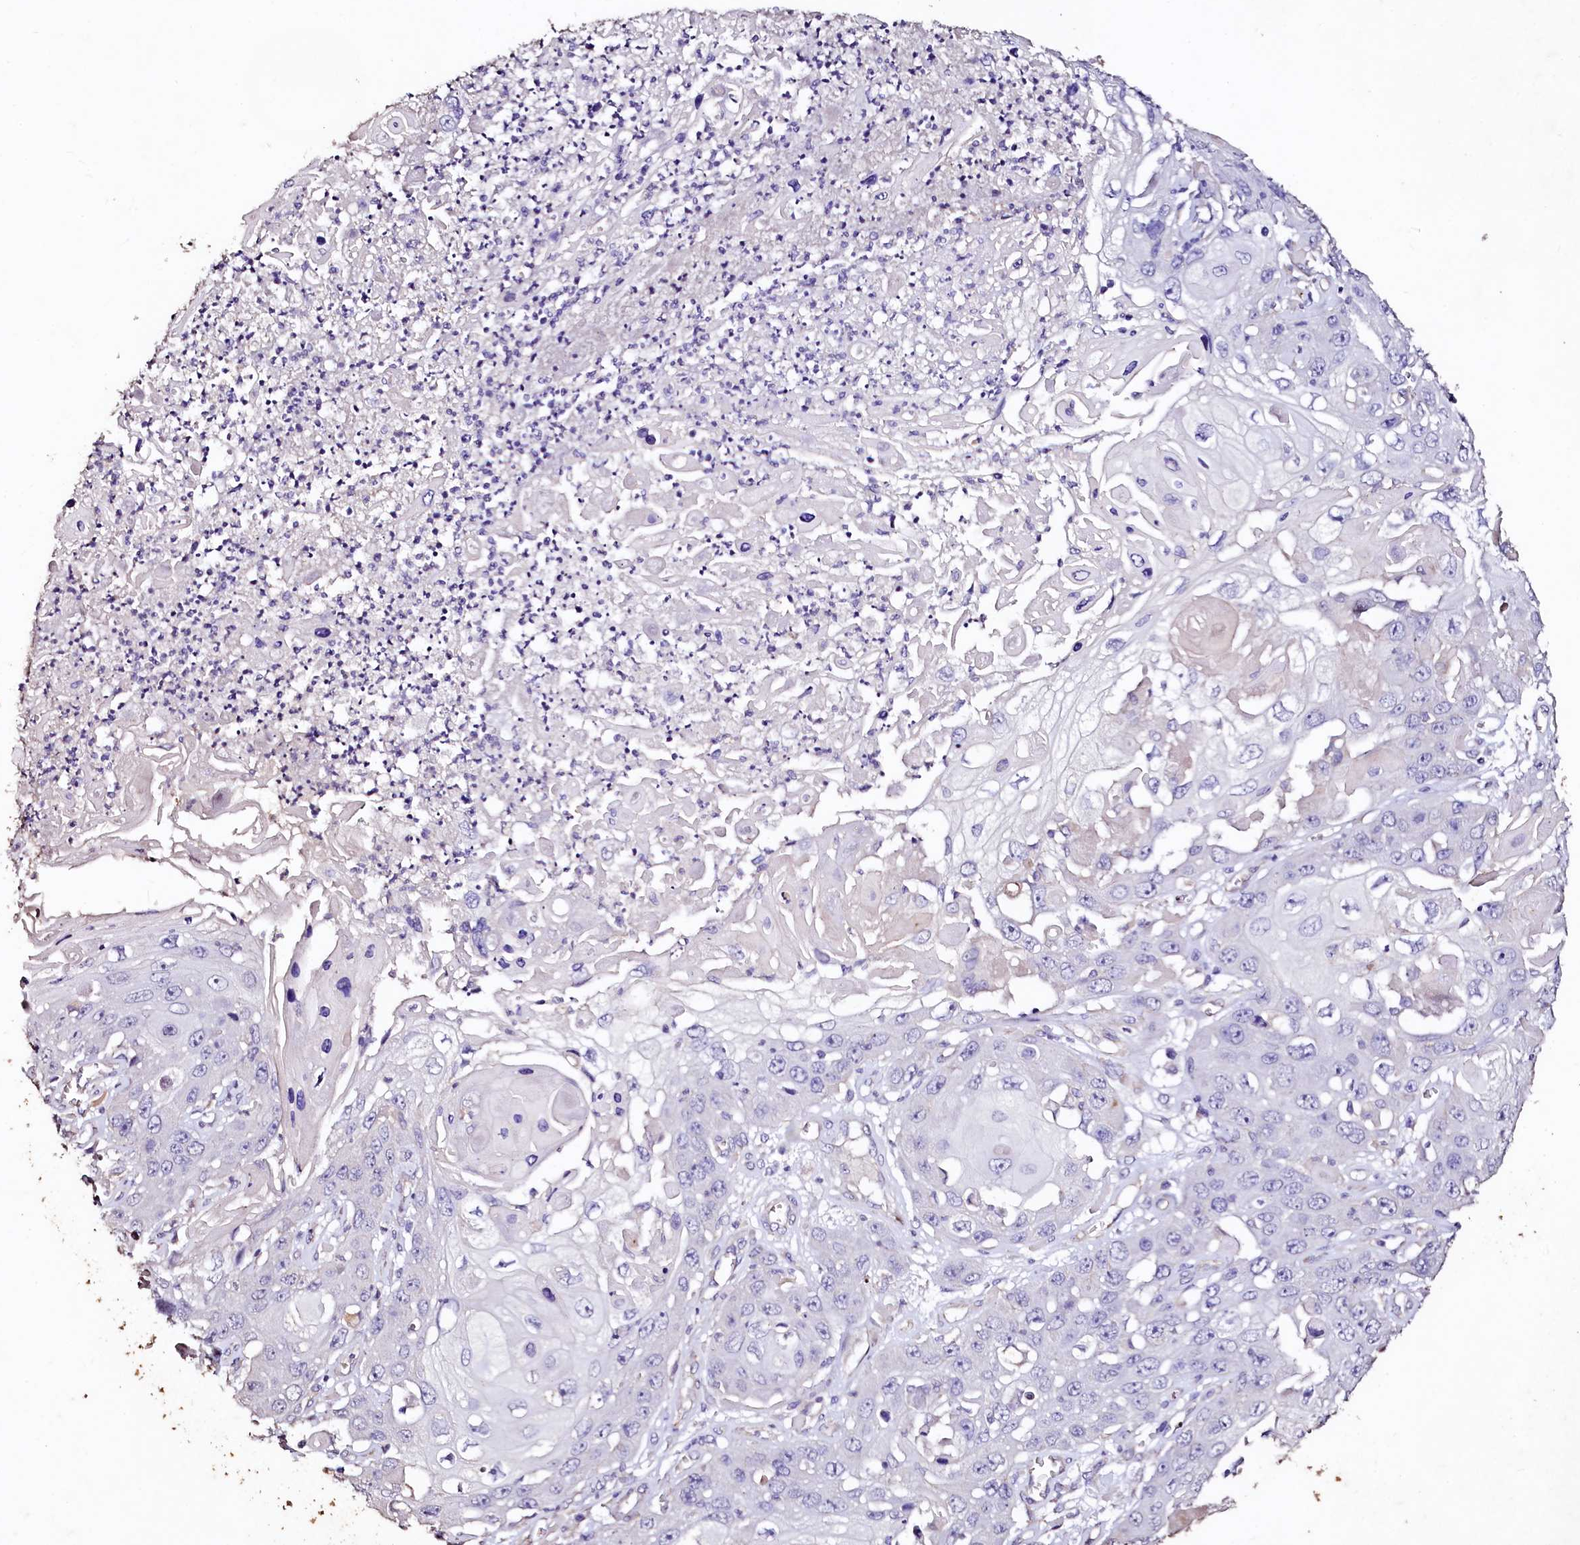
{"staining": {"intensity": "negative", "quantity": "none", "location": "none"}, "tissue": "skin cancer", "cell_type": "Tumor cells", "image_type": "cancer", "snomed": [{"axis": "morphology", "description": "Squamous cell carcinoma, NOS"}, {"axis": "topography", "description": "Skin"}], "caption": "This is a photomicrograph of IHC staining of squamous cell carcinoma (skin), which shows no expression in tumor cells.", "gene": "VPS36", "patient": {"sex": "male", "age": 55}}